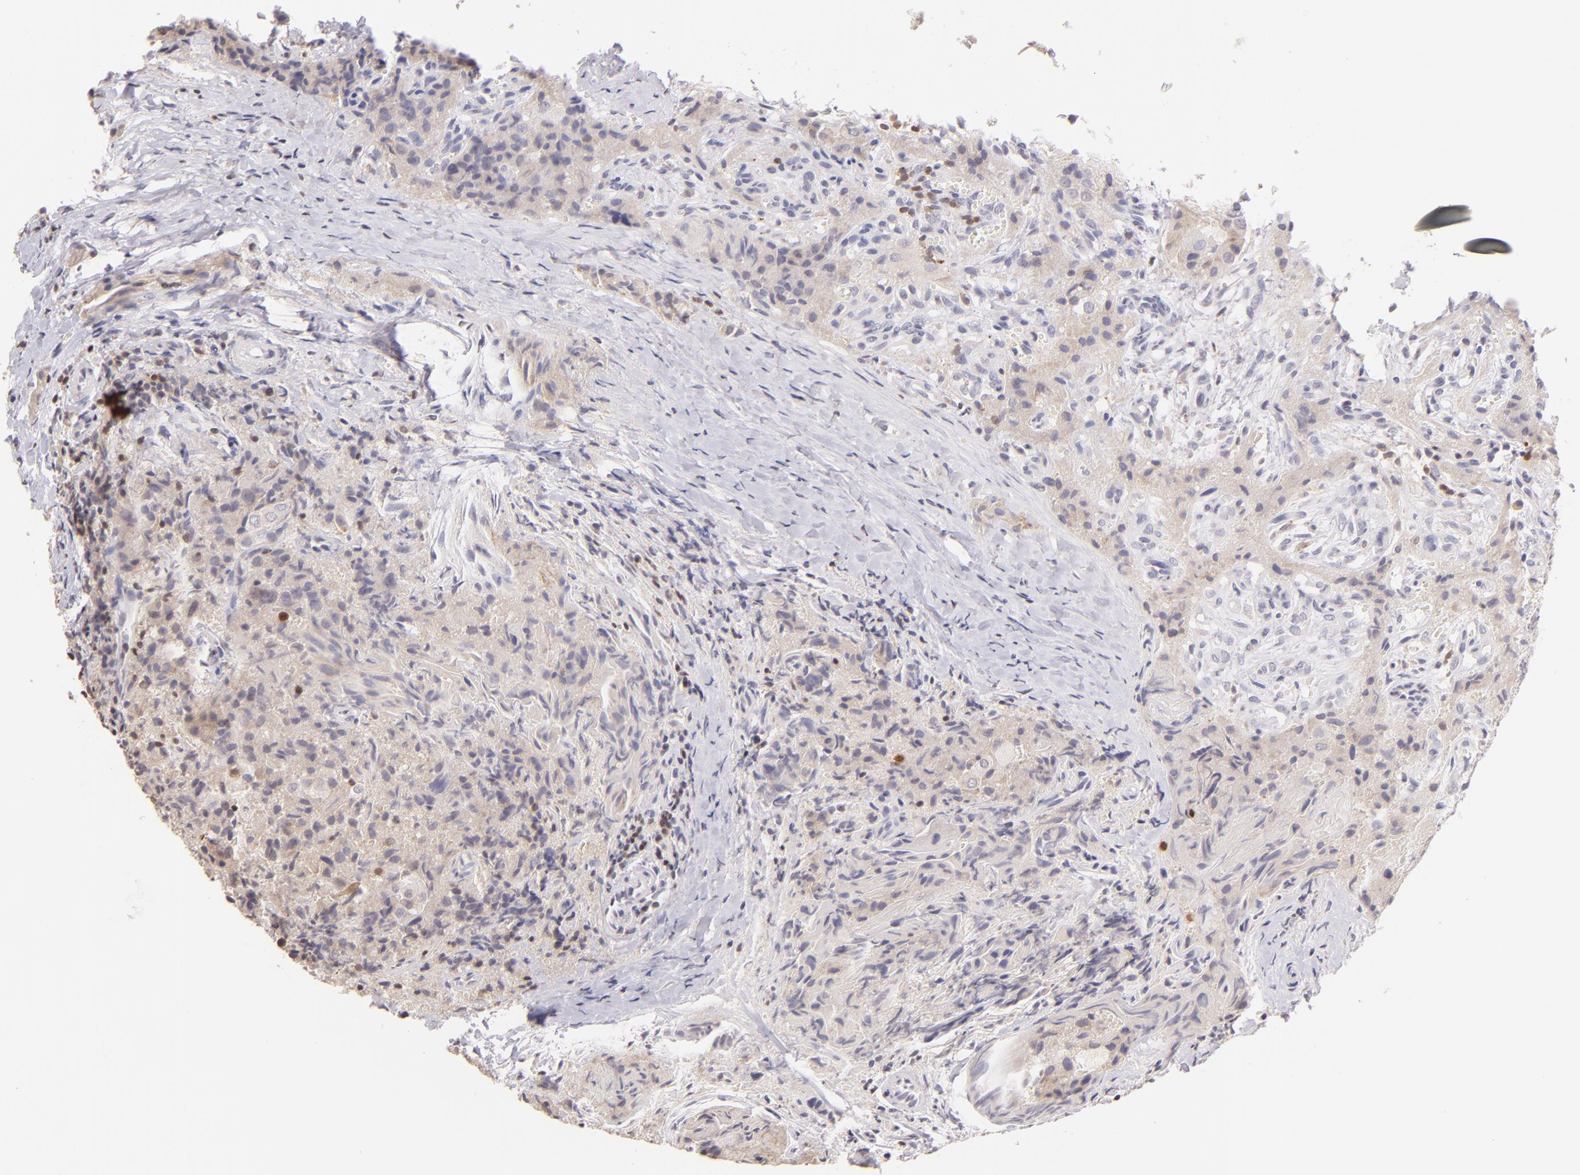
{"staining": {"intensity": "weak", "quantity": "<25%", "location": "cytoplasmic/membranous"}, "tissue": "thyroid cancer", "cell_type": "Tumor cells", "image_type": "cancer", "snomed": [{"axis": "morphology", "description": "Papillary adenocarcinoma, NOS"}, {"axis": "topography", "description": "Thyroid gland"}], "caption": "Tumor cells show no significant protein expression in papillary adenocarcinoma (thyroid).", "gene": "ZAP70", "patient": {"sex": "female", "age": 71}}